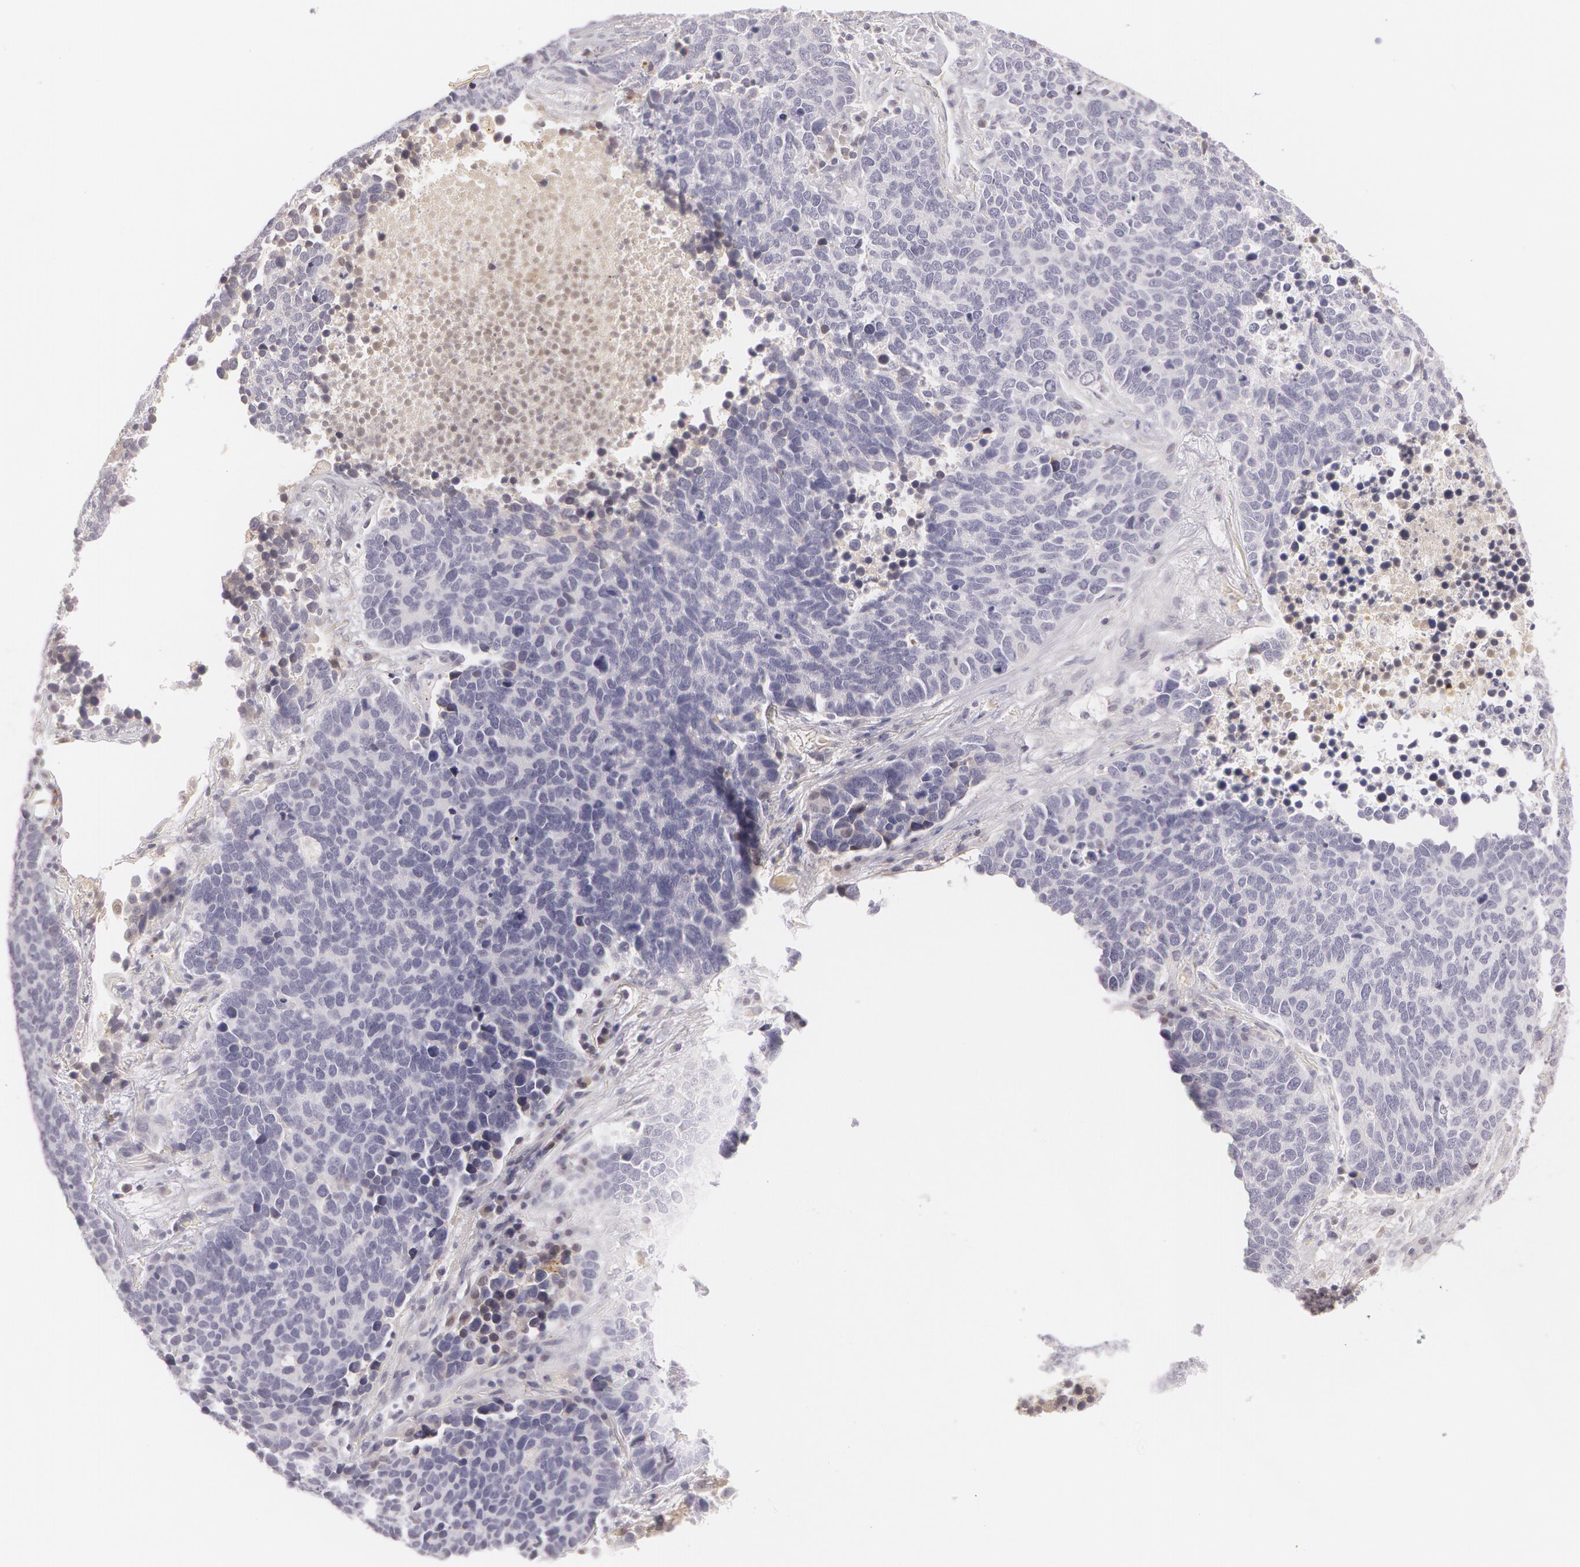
{"staining": {"intensity": "negative", "quantity": "none", "location": "none"}, "tissue": "lung cancer", "cell_type": "Tumor cells", "image_type": "cancer", "snomed": [{"axis": "morphology", "description": "Neoplasm, malignant, NOS"}, {"axis": "topography", "description": "Lung"}], "caption": "There is no significant expression in tumor cells of lung malignant neoplasm.", "gene": "LBP", "patient": {"sex": "female", "age": 75}}